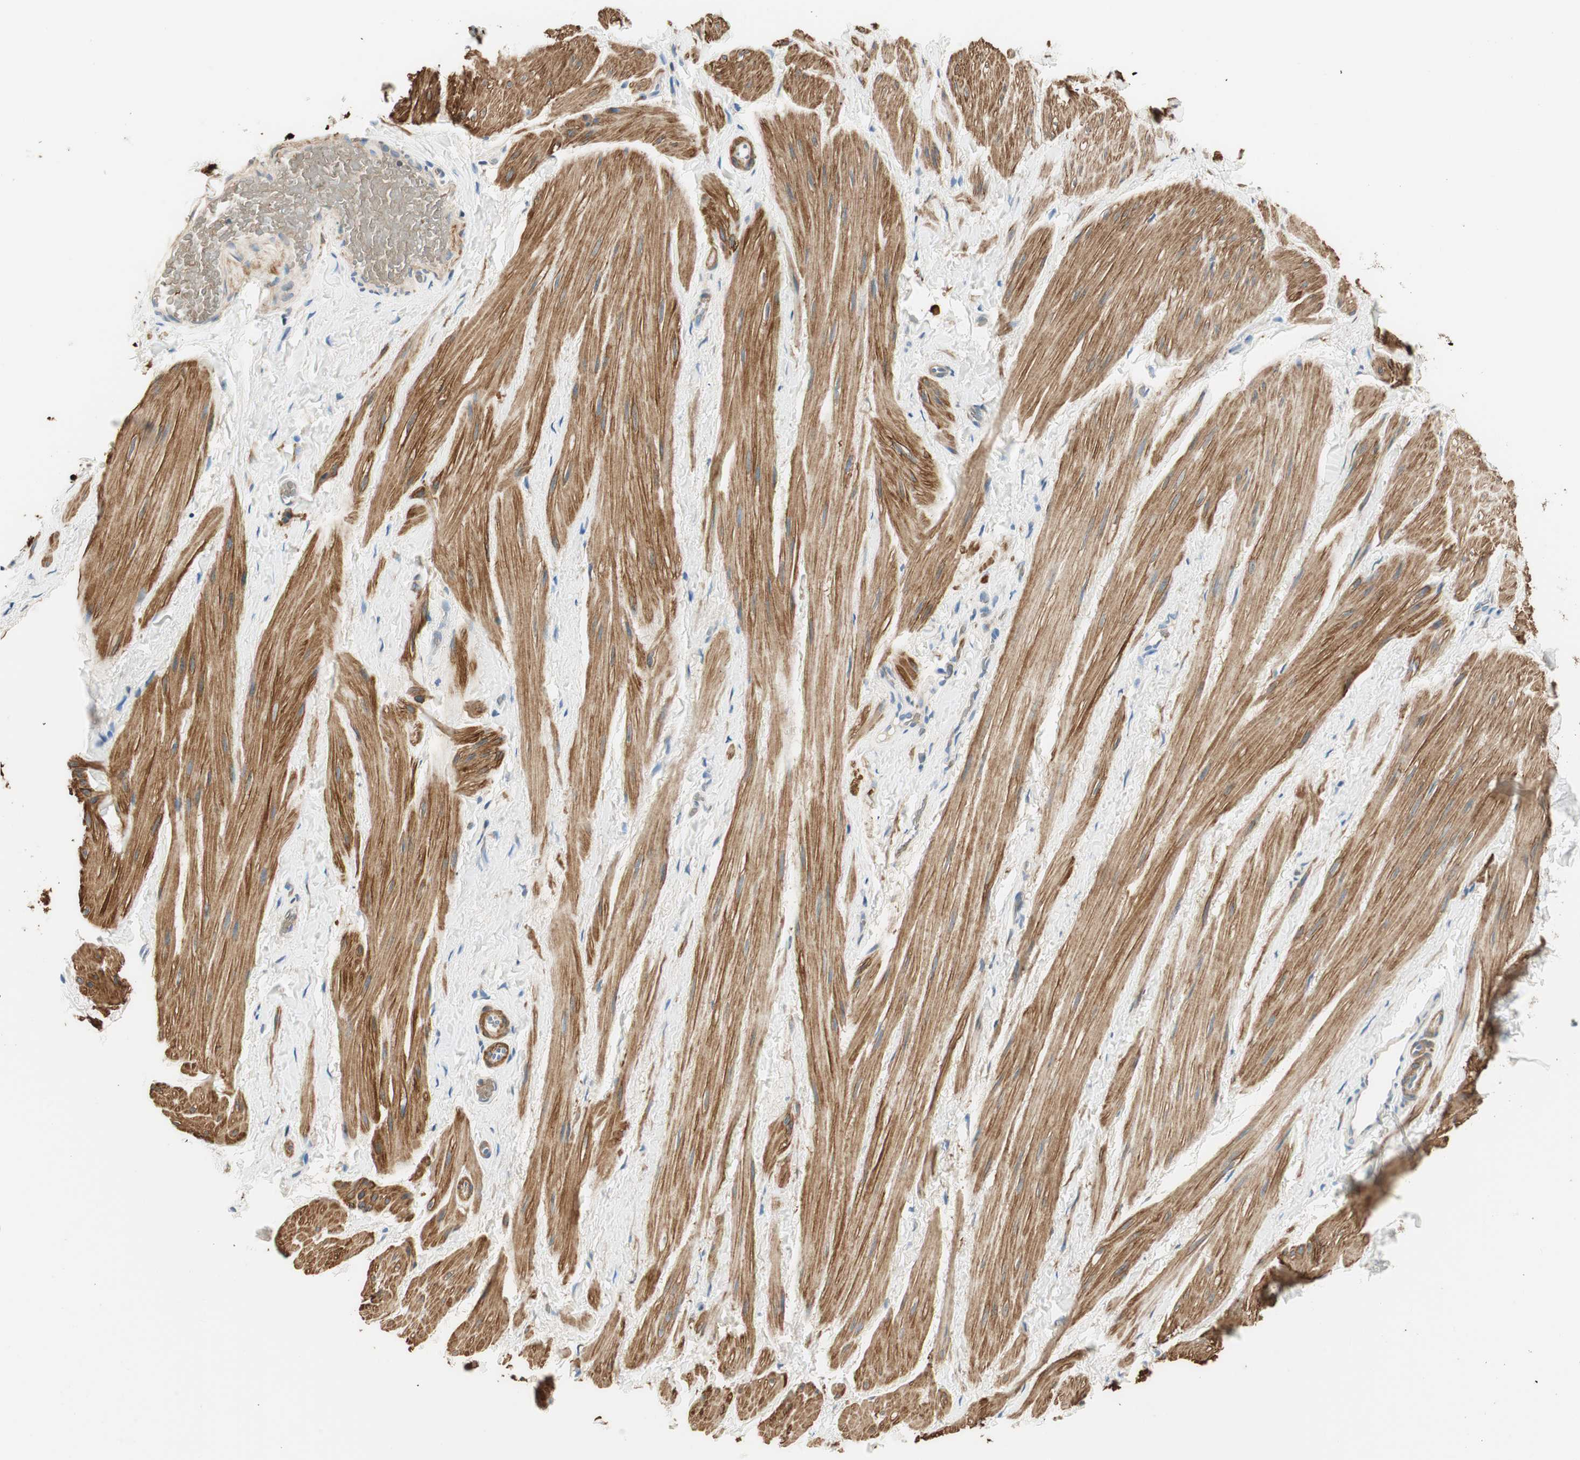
{"staining": {"intensity": "strong", "quantity": "25%-75%", "location": "cytoplasmic/membranous"}, "tissue": "smooth muscle", "cell_type": "Smooth muscle cells", "image_type": "normal", "snomed": [{"axis": "morphology", "description": "Normal tissue, NOS"}, {"axis": "topography", "description": "Smooth muscle"}], "caption": "An immunohistochemistry (IHC) histopathology image of benign tissue is shown. Protein staining in brown highlights strong cytoplasmic/membranous positivity in smooth muscle within smooth muscle cells.", "gene": "RORB", "patient": {"sex": "male", "age": 16}}